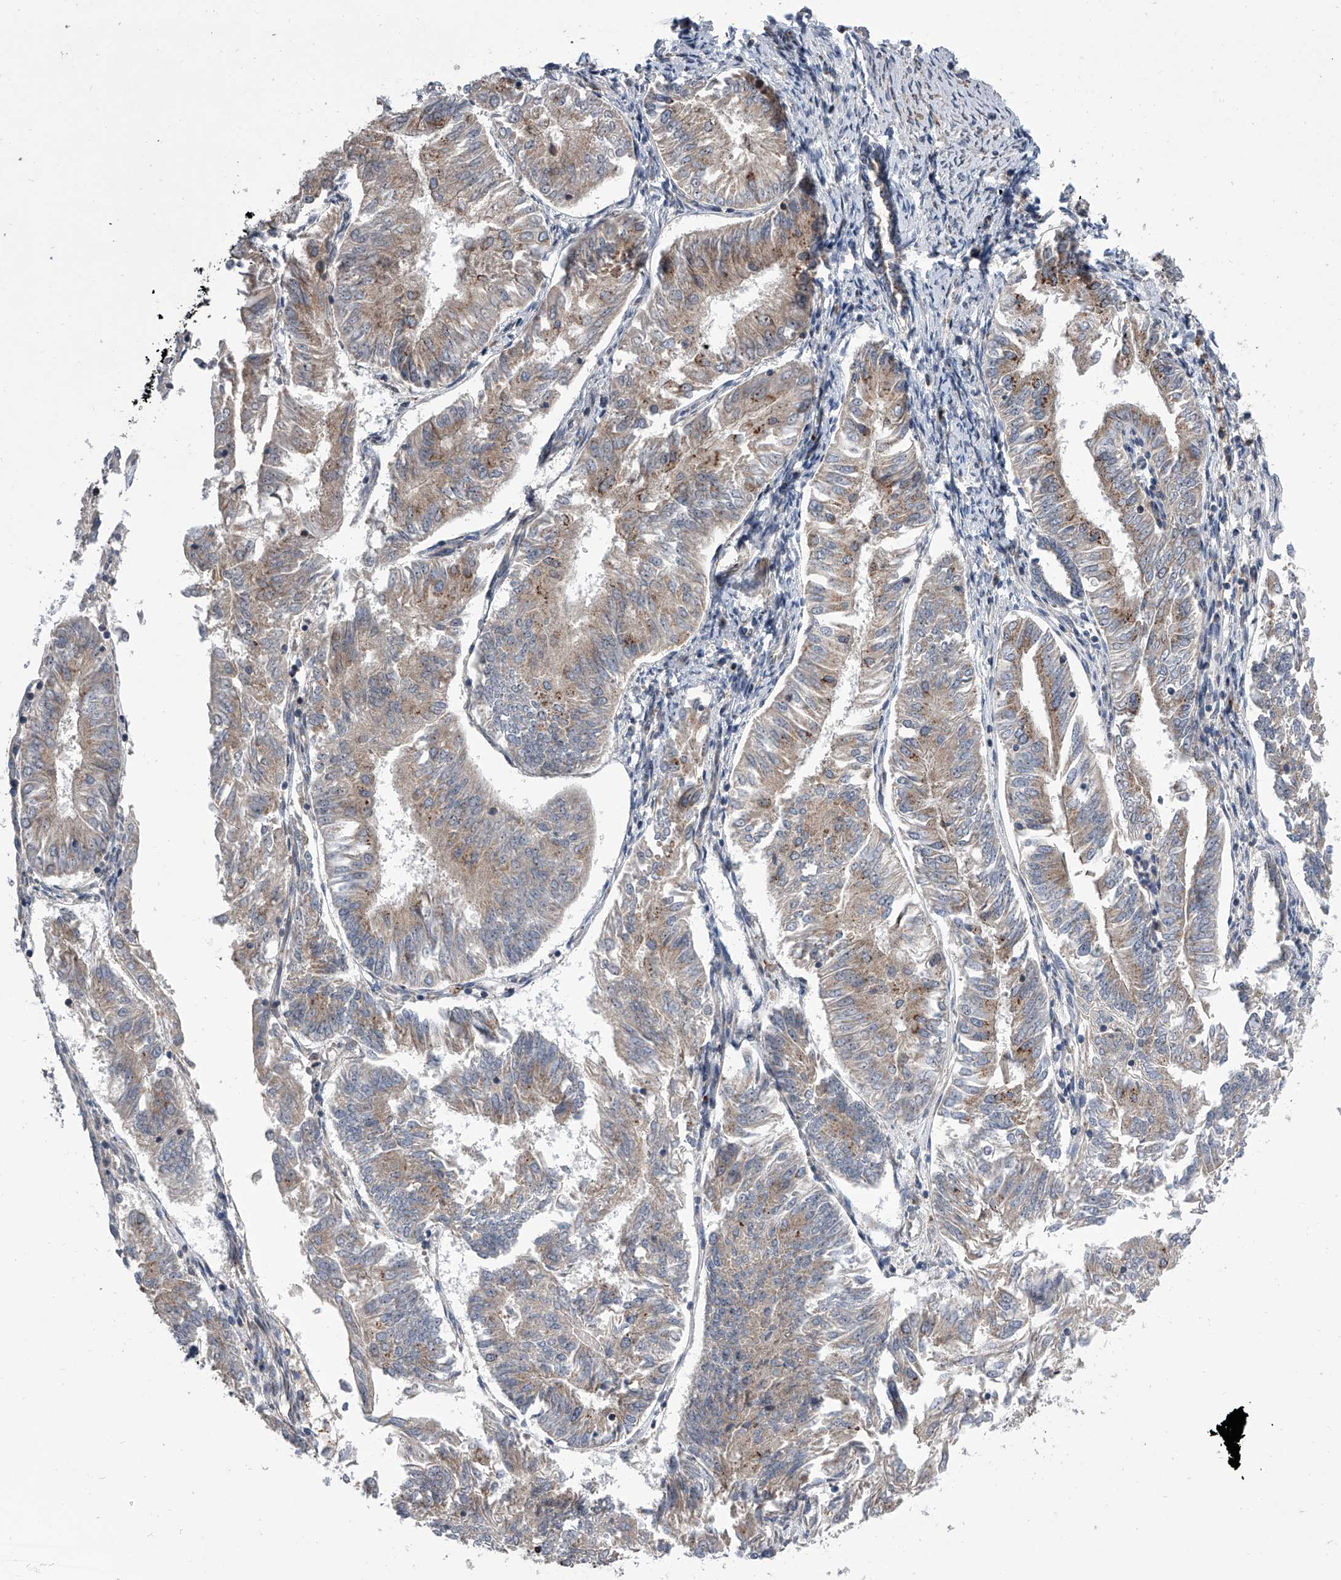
{"staining": {"intensity": "weak", "quantity": ">75%", "location": "cytoplasmic/membranous"}, "tissue": "endometrial cancer", "cell_type": "Tumor cells", "image_type": "cancer", "snomed": [{"axis": "morphology", "description": "Adenocarcinoma, NOS"}, {"axis": "topography", "description": "Endometrium"}], "caption": "This histopathology image shows endometrial adenocarcinoma stained with immunohistochemistry (IHC) to label a protein in brown. The cytoplasmic/membranous of tumor cells show weak positivity for the protein. Nuclei are counter-stained blue.", "gene": "DLGAP2", "patient": {"sex": "female", "age": 58}}